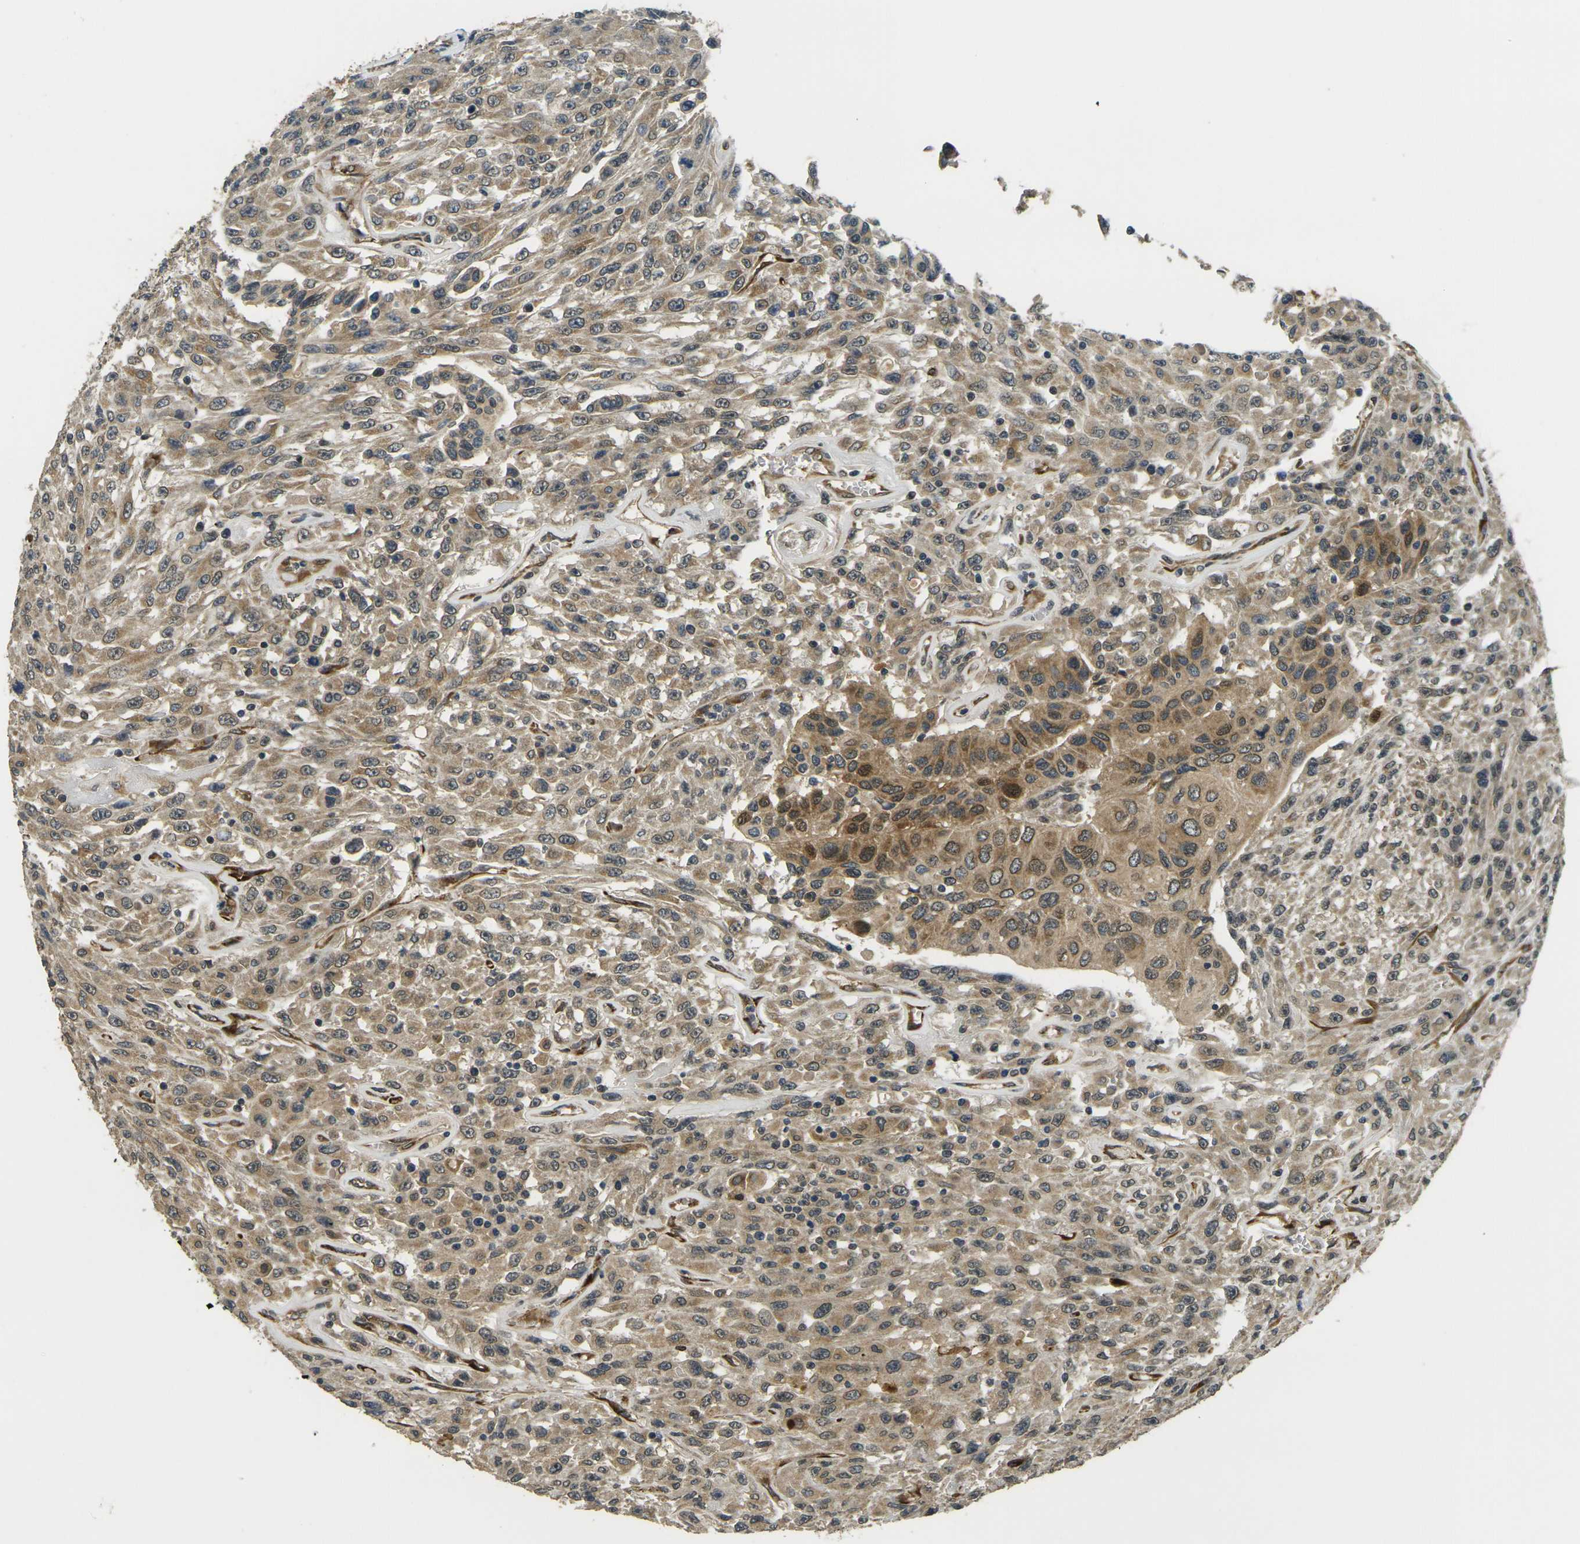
{"staining": {"intensity": "moderate", "quantity": ">75%", "location": "cytoplasmic/membranous"}, "tissue": "urothelial cancer", "cell_type": "Tumor cells", "image_type": "cancer", "snomed": [{"axis": "morphology", "description": "Urothelial carcinoma, High grade"}, {"axis": "topography", "description": "Urinary bladder"}], "caption": "IHC of urothelial cancer shows medium levels of moderate cytoplasmic/membranous staining in about >75% of tumor cells.", "gene": "FUT11", "patient": {"sex": "male", "age": 66}}